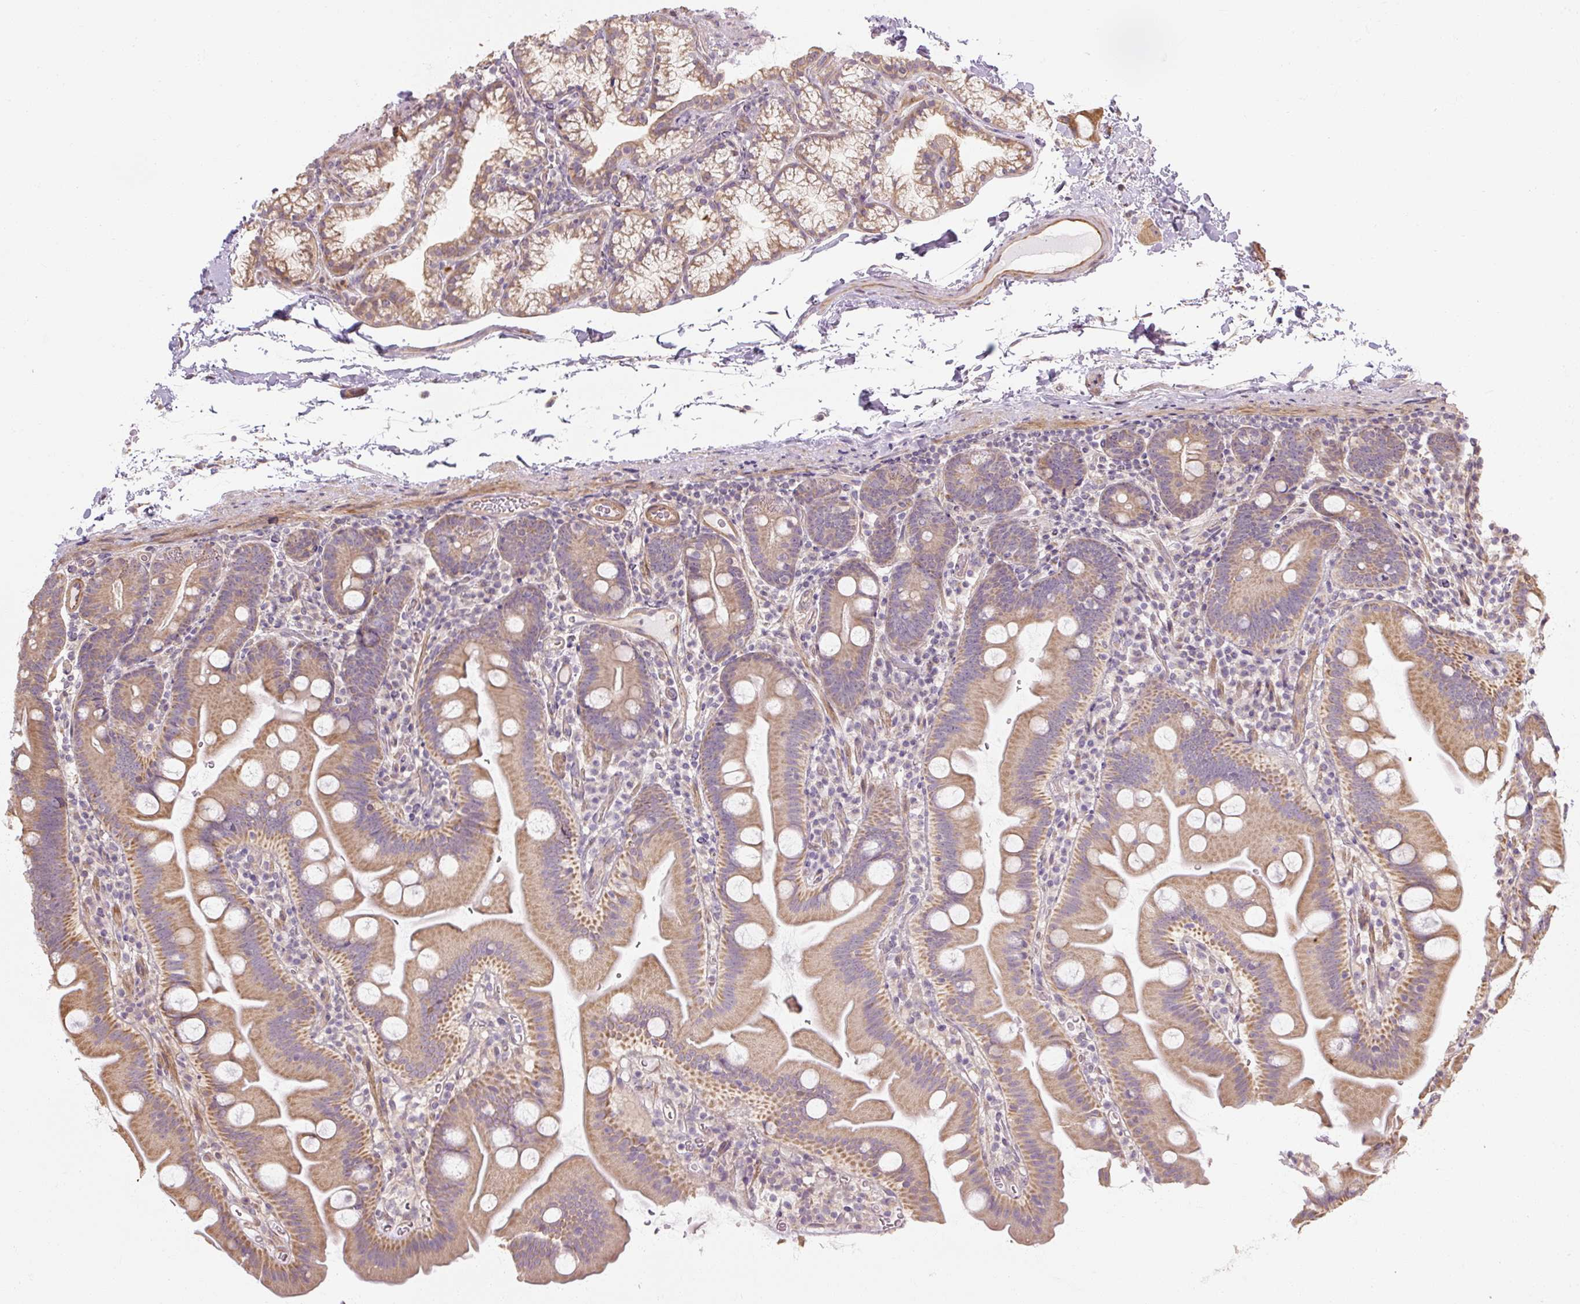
{"staining": {"intensity": "moderate", "quantity": ">75%", "location": "cytoplasmic/membranous"}, "tissue": "small intestine", "cell_type": "Glandular cells", "image_type": "normal", "snomed": [{"axis": "morphology", "description": "Normal tissue, NOS"}, {"axis": "topography", "description": "Small intestine"}], "caption": "DAB immunohistochemical staining of normal small intestine reveals moderate cytoplasmic/membranous protein expression in approximately >75% of glandular cells.", "gene": "RB1CC1", "patient": {"sex": "female", "age": 68}}